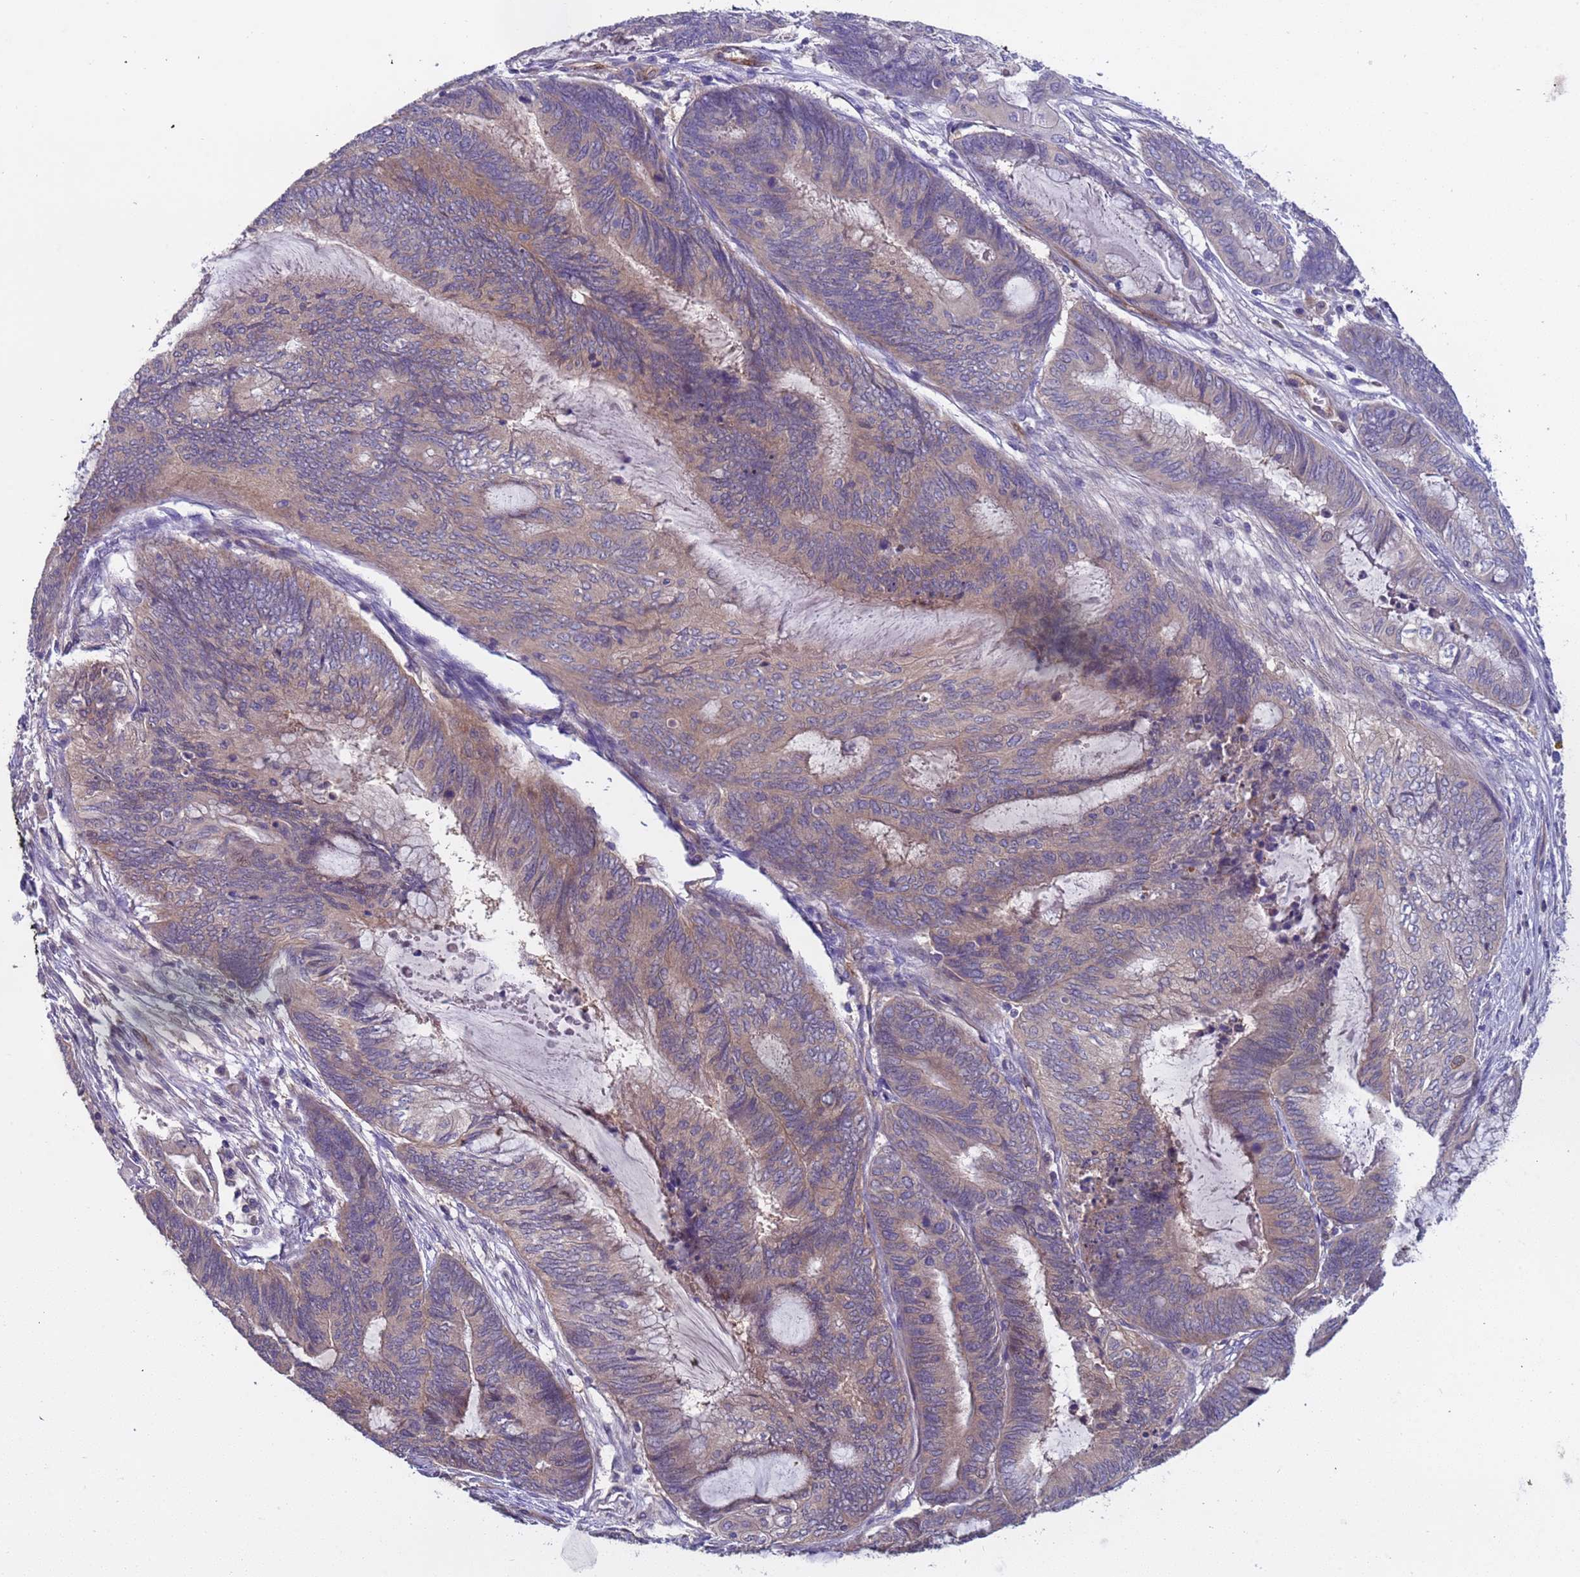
{"staining": {"intensity": "moderate", "quantity": "25%-75%", "location": "cytoplasmic/membranous"}, "tissue": "endometrial cancer", "cell_type": "Tumor cells", "image_type": "cancer", "snomed": [{"axis": "morphology", "description": "Adenocarcinoma, NOS"}, {"axis": "topography", "description": "Uterus"}, {"axis": "topography", "description": "Endometrium"}], "caption": "Tumor cells exhibit moderate cytoplasmic/membranous staining in approximately 25%-75% of cells in endometrial cancer. (DAB (3,3'-diaminobenzidine) = brown stain, brightfield microscopy at high magnification).", "gene": "ZNF248", "patient": {"sex": "female", "age": 70}}